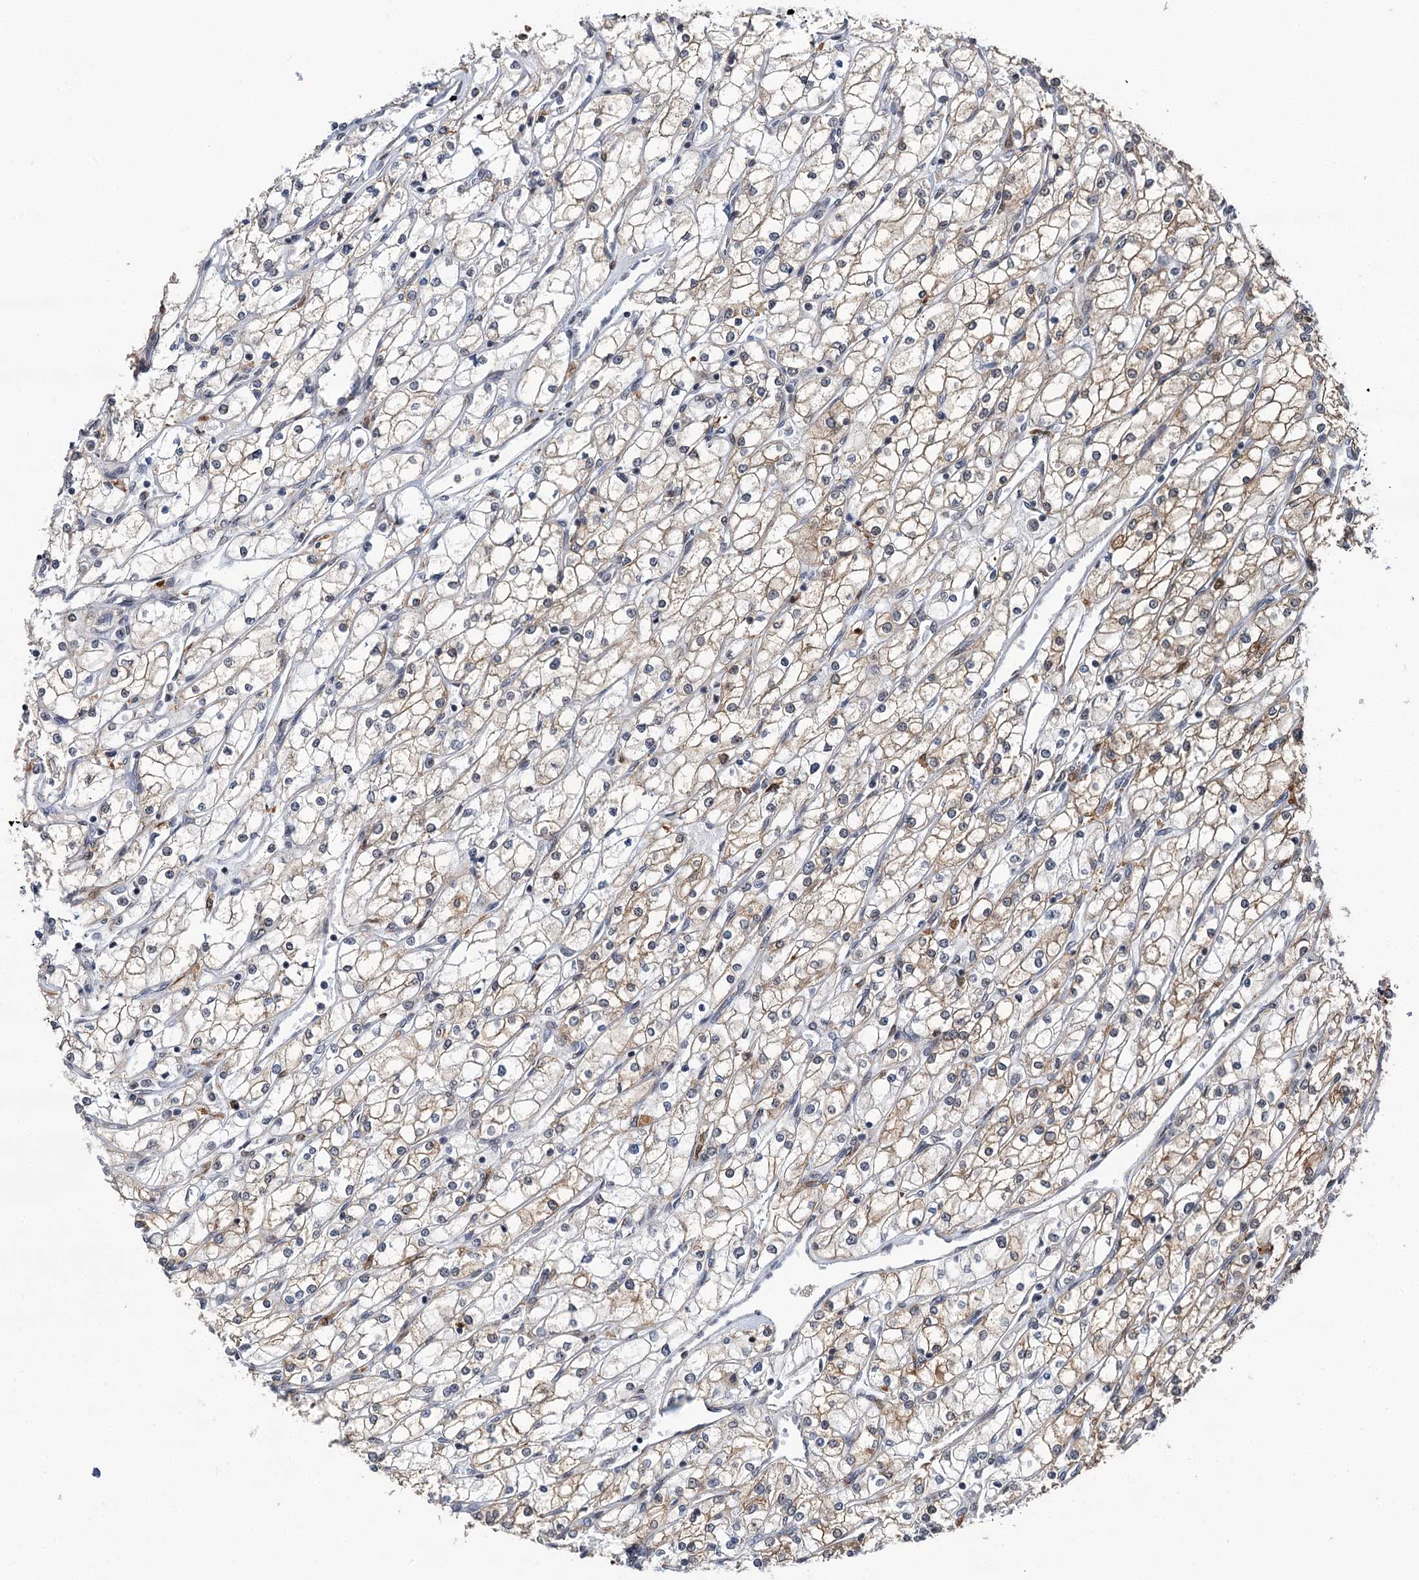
{"staining": {"intensity": "weak", "quantity": "25%-75%", "location": "cytoplasmic/membranous"}, "tissue": "renal cancer", "cell_type": "Tumor cells", "image_type": "cancer", "snomed": [{"axis": "morphology", "description": "Adenocarcinoma, NOS"}, {"axis": "topography", "description": "Kidney"}], "caption": "Immunohistochemistry (DAB (3,3'-diaminobenzidine)) staining of human renal cancer (adenocarcinoma) shows weak cytoplasmic/membranous protein expression in approximately 25%-75% of tumor cells.", "gene": "PPHLN1", "patient": {"sex": "male", "age": 80}}